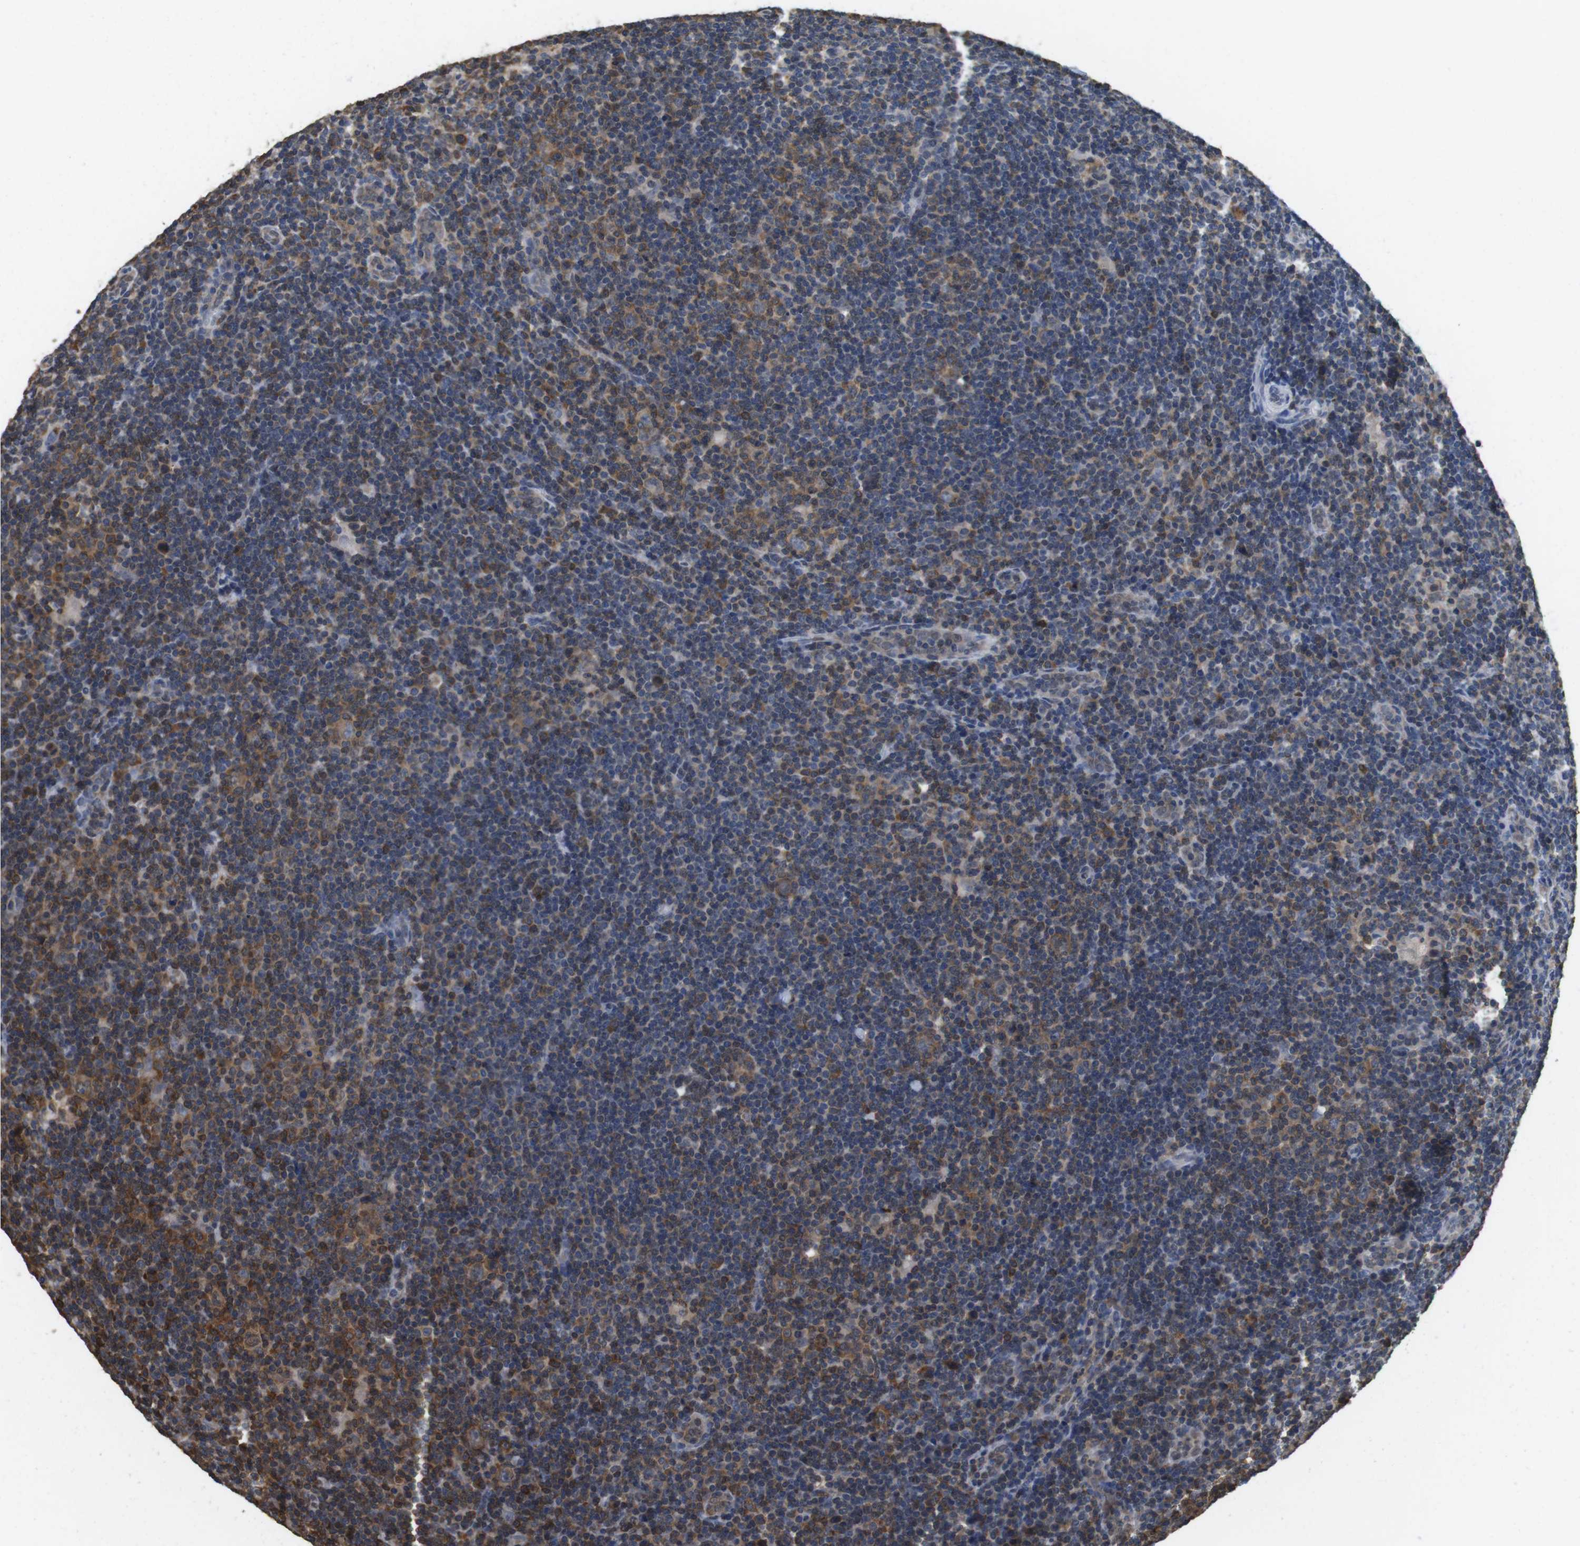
{"staining": {"intensity": "moderate", "quantity": ">75%", "location": "cytoplasmic/membranous"}, "tissue": "lymphoma", "cell_type": "Tumor cells", "image_type": "cancer", "snomed": [{"axis": "morphology", "description": "Hodgkin's disease, NOS"}, {"axis": "topography", "description": "Lymph node"}], "caption": "A brown stain highlights moderate cytoplasmic/membranous staining of a protein in Hodgkin's disease tumor cells.", "gene": "LDHA", "patient": {"sex": "female", "age": 57}}